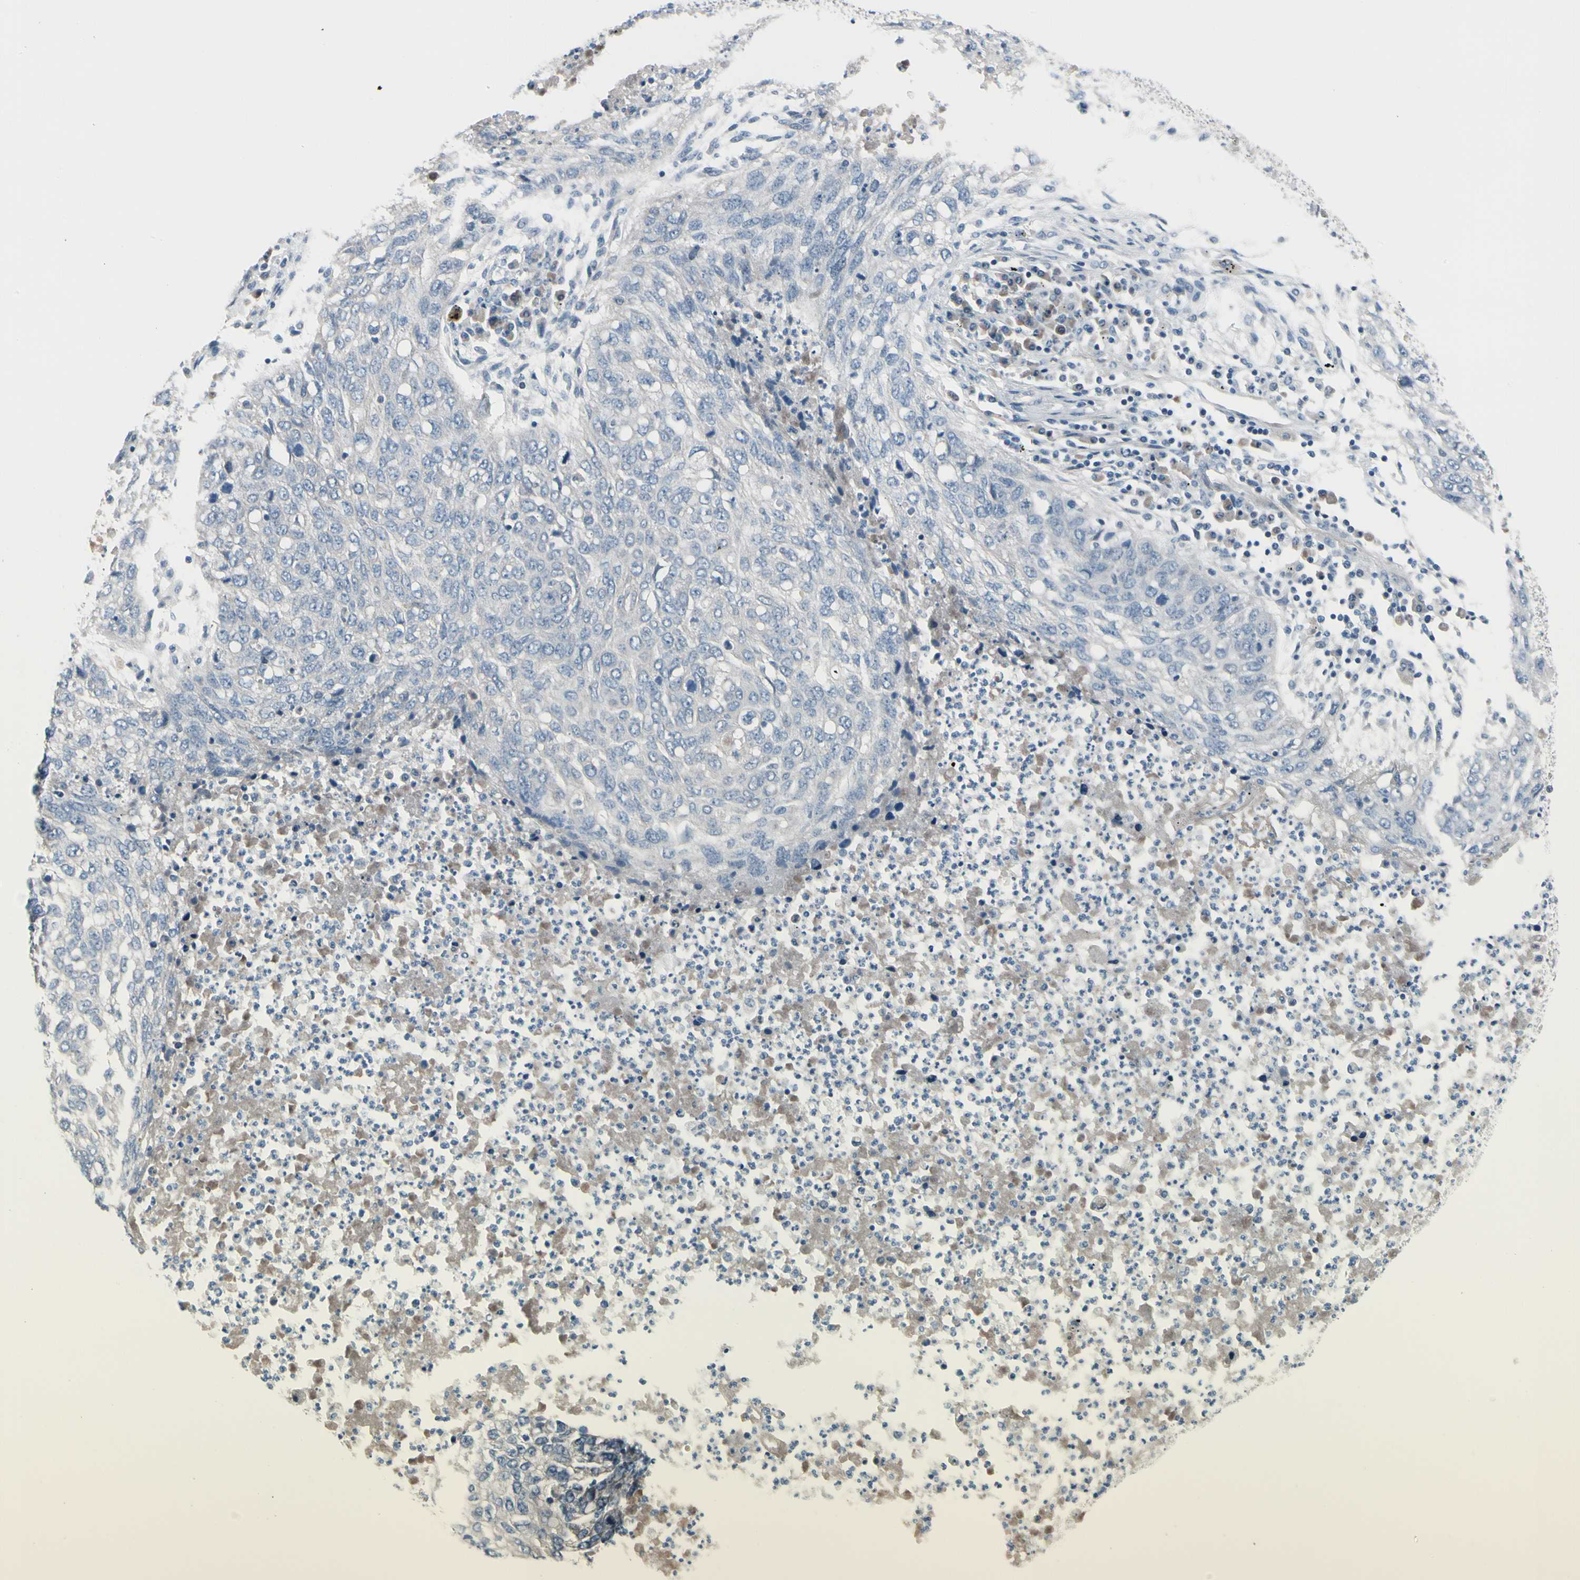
{"staining": {"intensity": "negative", "quantity": "none", "location": "none"}, "tissue": "lung cancer", "cell_type": "Tumor cells", "image_type": "cancer", "snomed": [{"axis": "morphology", "description": "Squamous cell carcinoma, NOS"}, {"axis": "topography", "description": "Lung"}], "caption": "Immunohistochemical staining of human lung cancer shows no significant staining in tumor cells.", "gene": "PGR", "patient": {"sex": "female", "age": 63}}